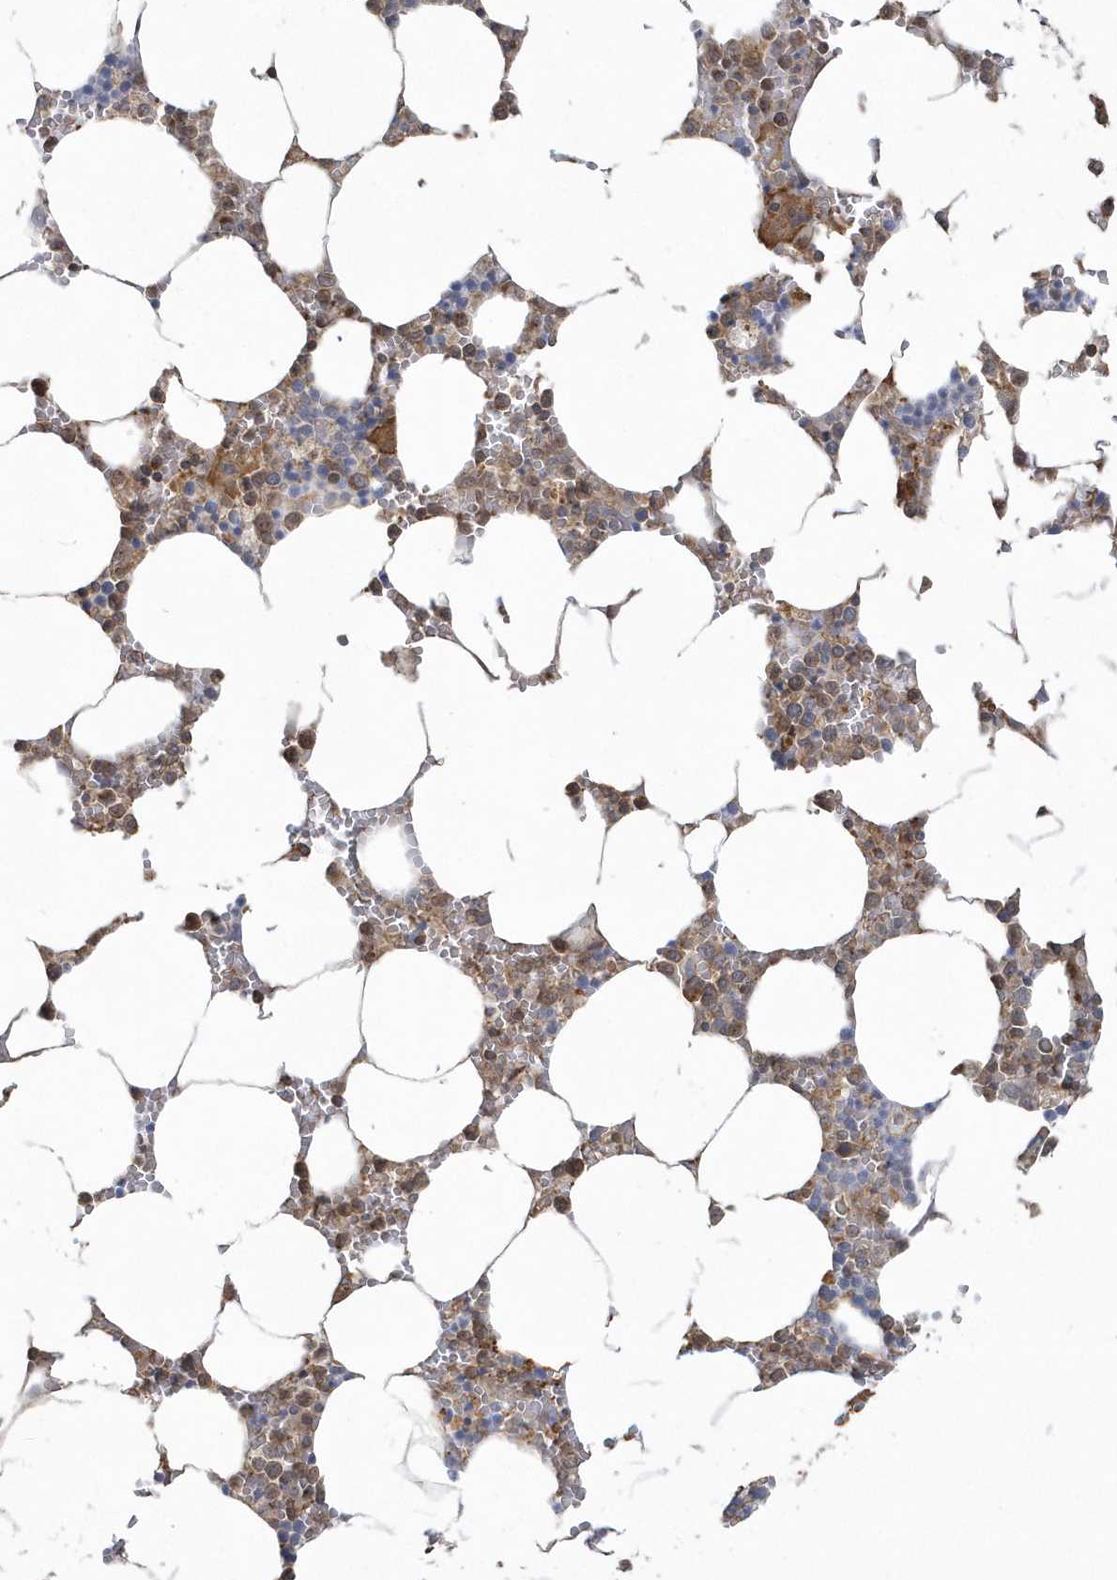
{"staining": {"intensity": "strong", "quantity": "<25%", "location": "cytoplasmic/membranous"}, "tissue": "bone marrow", "cell_type": "Hematopoietic cells", "image_type": "normal", "snomed": [{"axis": "morphology", "description": "Normal tissue, NOS"}, {"axis": "topography", "description": "Bone marrow"}], "caption": "Immunohistochemical staining of unremarkable bone marrow shows medium levels of strong cytoplasmic/membranous positivity in approximately <25% of hematopoietic cells.", "gene": "ARMC8", "patient": {"sex": "male", "age": 70}}